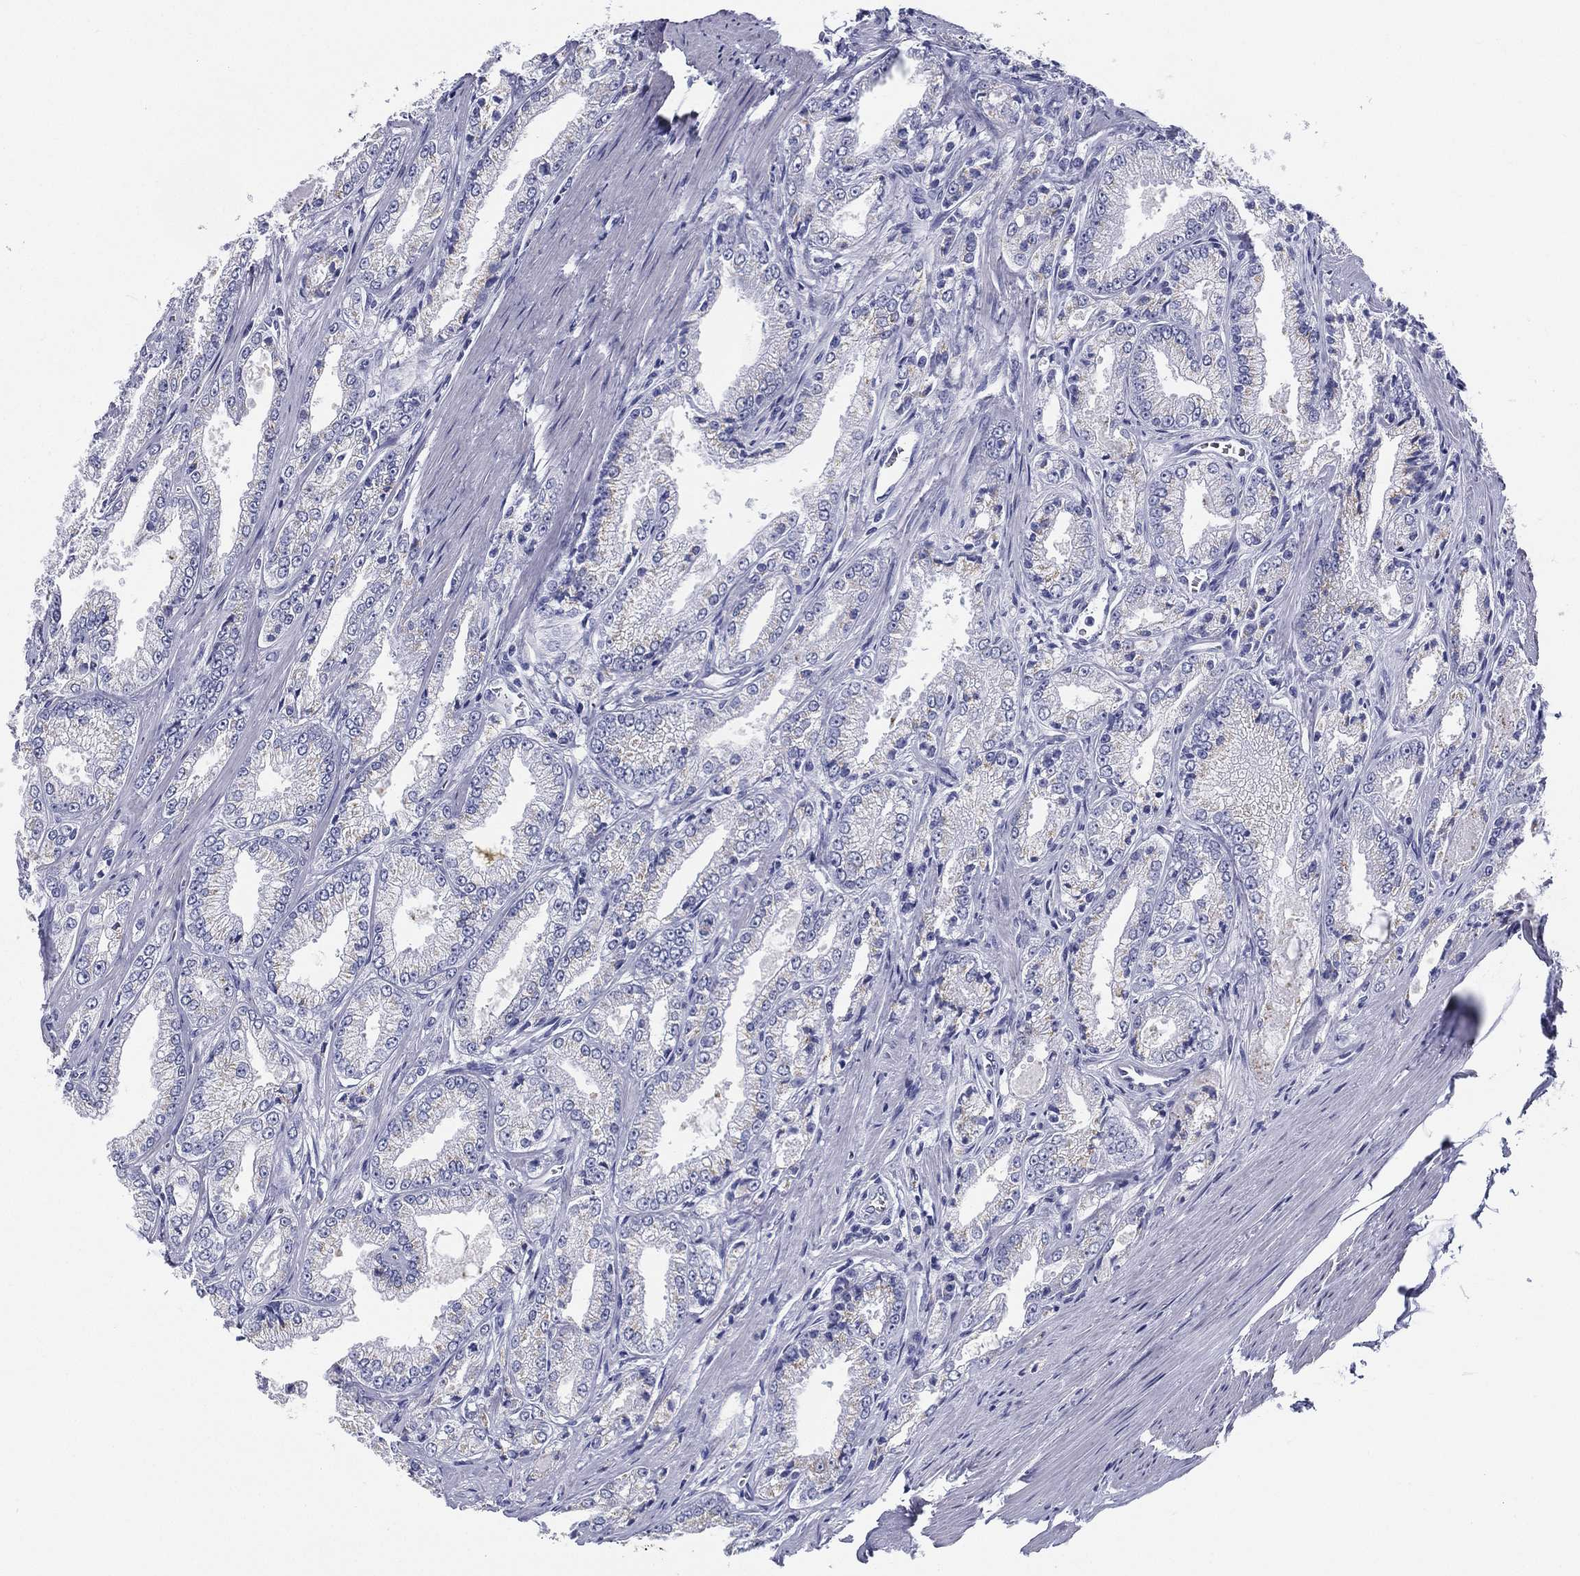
{"staining": {"intensity": "negative", "quantity": "none", "location": "none"}, "tissue": "prostate cancer", "cell_type": "Tumor cells", "image_type": "cancer", "snomed": [{"axis": "morphology", "description": "Adenocarcinoma, NOS"}, {"axis": "morphology", "description": "Adenocarcinoma, High grade"}, {"axis": "topography", "description": "Prostate"}], "caption": "The immunohistochemistry (IHC) photomicrograph has no significant expression in tumor cells of prostate cancer (high-grade adenocarcinoma) tissue.", "gene": "RSPH4A", "patient": {"sex": "male", "age": 70}}